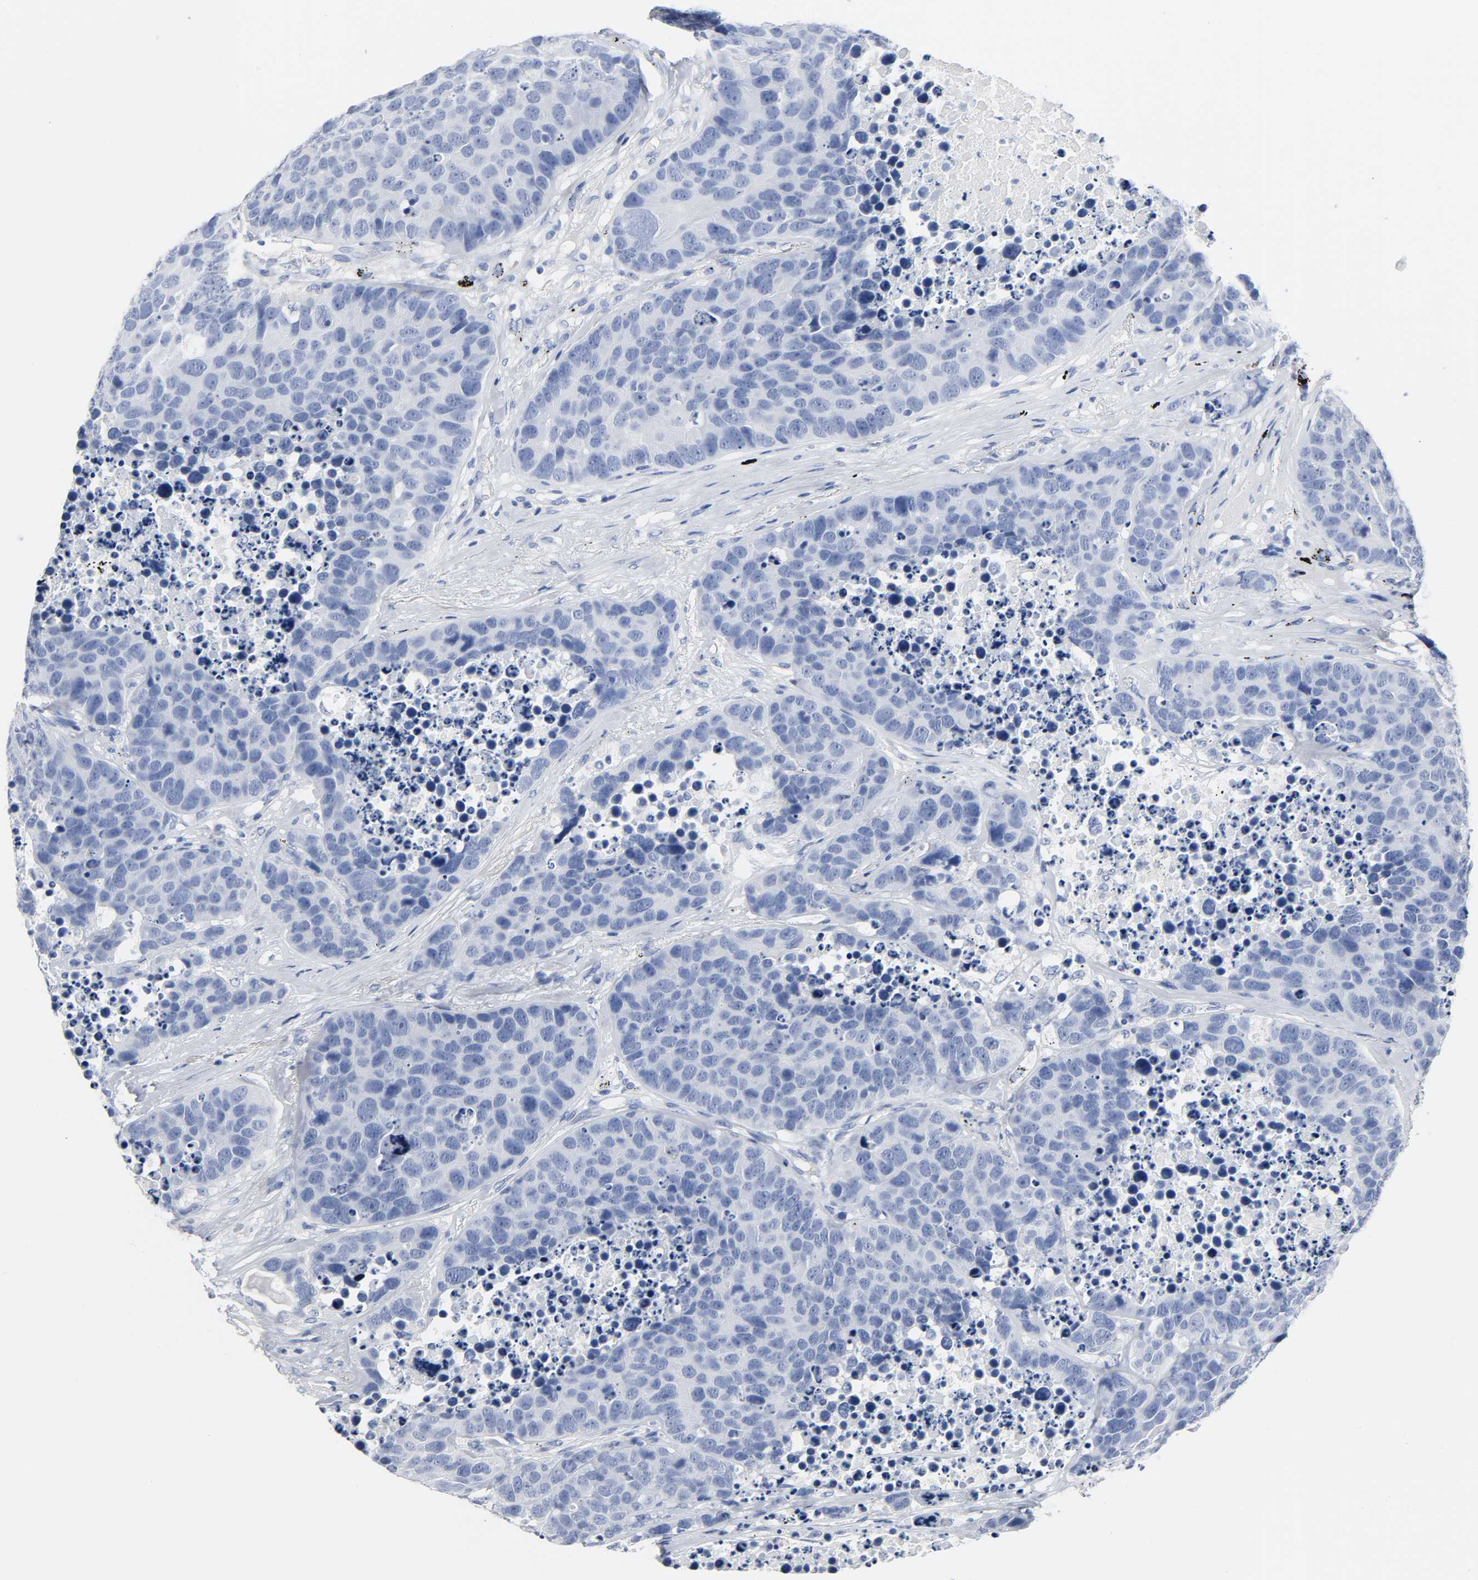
{"staining": {"intensity": "negative", "quantity": "none", "location": "none"}, "tissue": "carcinoid", "cell_type": "Tumor cells", "image_type": "cancer", "snomed": [{"axis": "morphology", "description": "Carcinoid, malignant, NOS"}, {"axis": "topography", "description": "Lung"}], "caption": "Human malignant carcinoid stained for a protein using immunohistochemistry demonstrates no positivity in tumor cells.", "gene": "ACP3", "patient": {"sex": "male", "age": 60}}